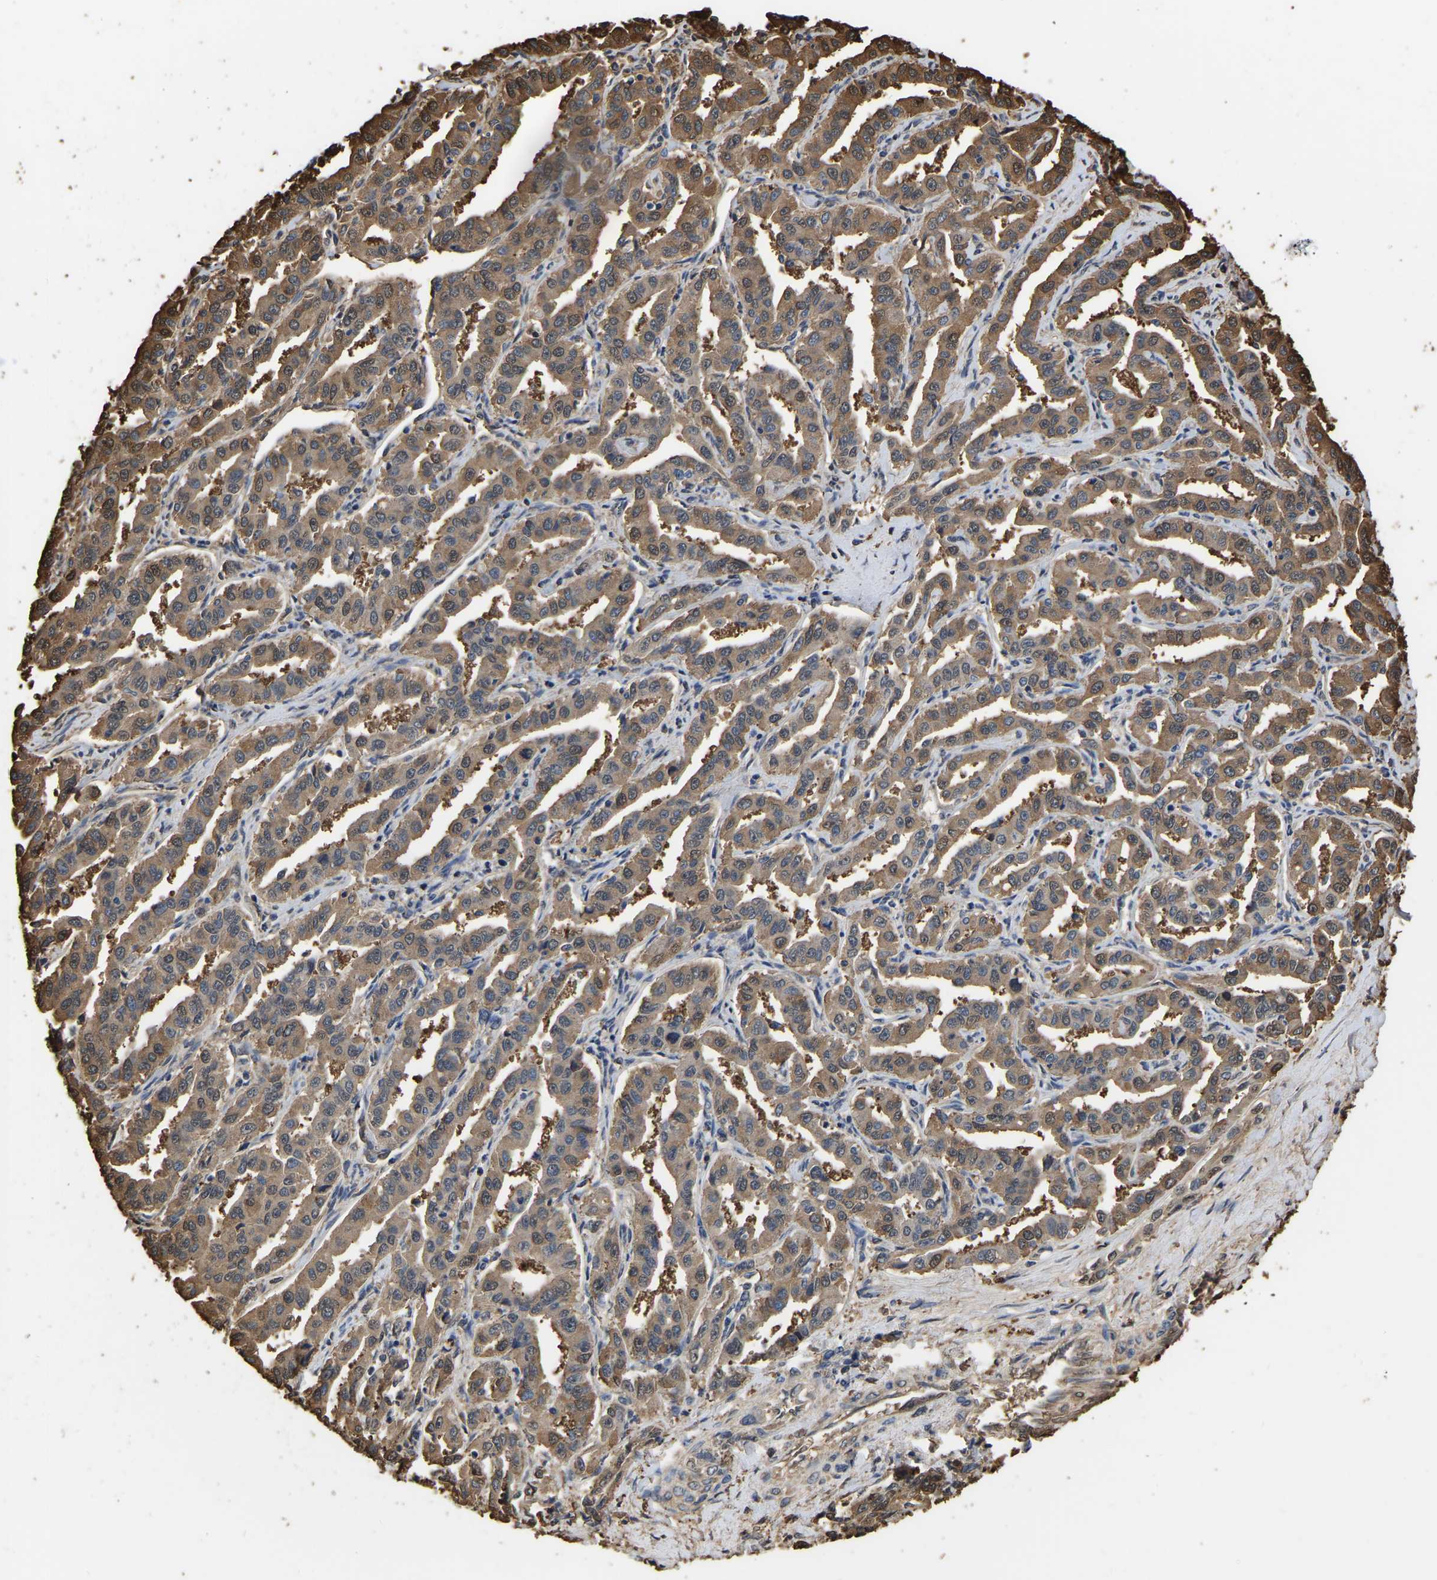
{"staining": {"intensity": "moderate", "quantity": ">75%", "location": "cytoplasmic/membranous"}, "tissue": "liver cancer", "cell_type": "Tumor cells", "image_type": "cancer", "snomed": [{"axis": "morphology", "description": "Cholangiocarcinoma"}, {"axis": "topography", "description": "Liver"}], "caption": "Liver cancer stained for a protein reveals moderate cytoplasmic/membranous positivity in tumor cells.", "gene": "LDHB", "patient": {"sex": "male", "age": 59}}